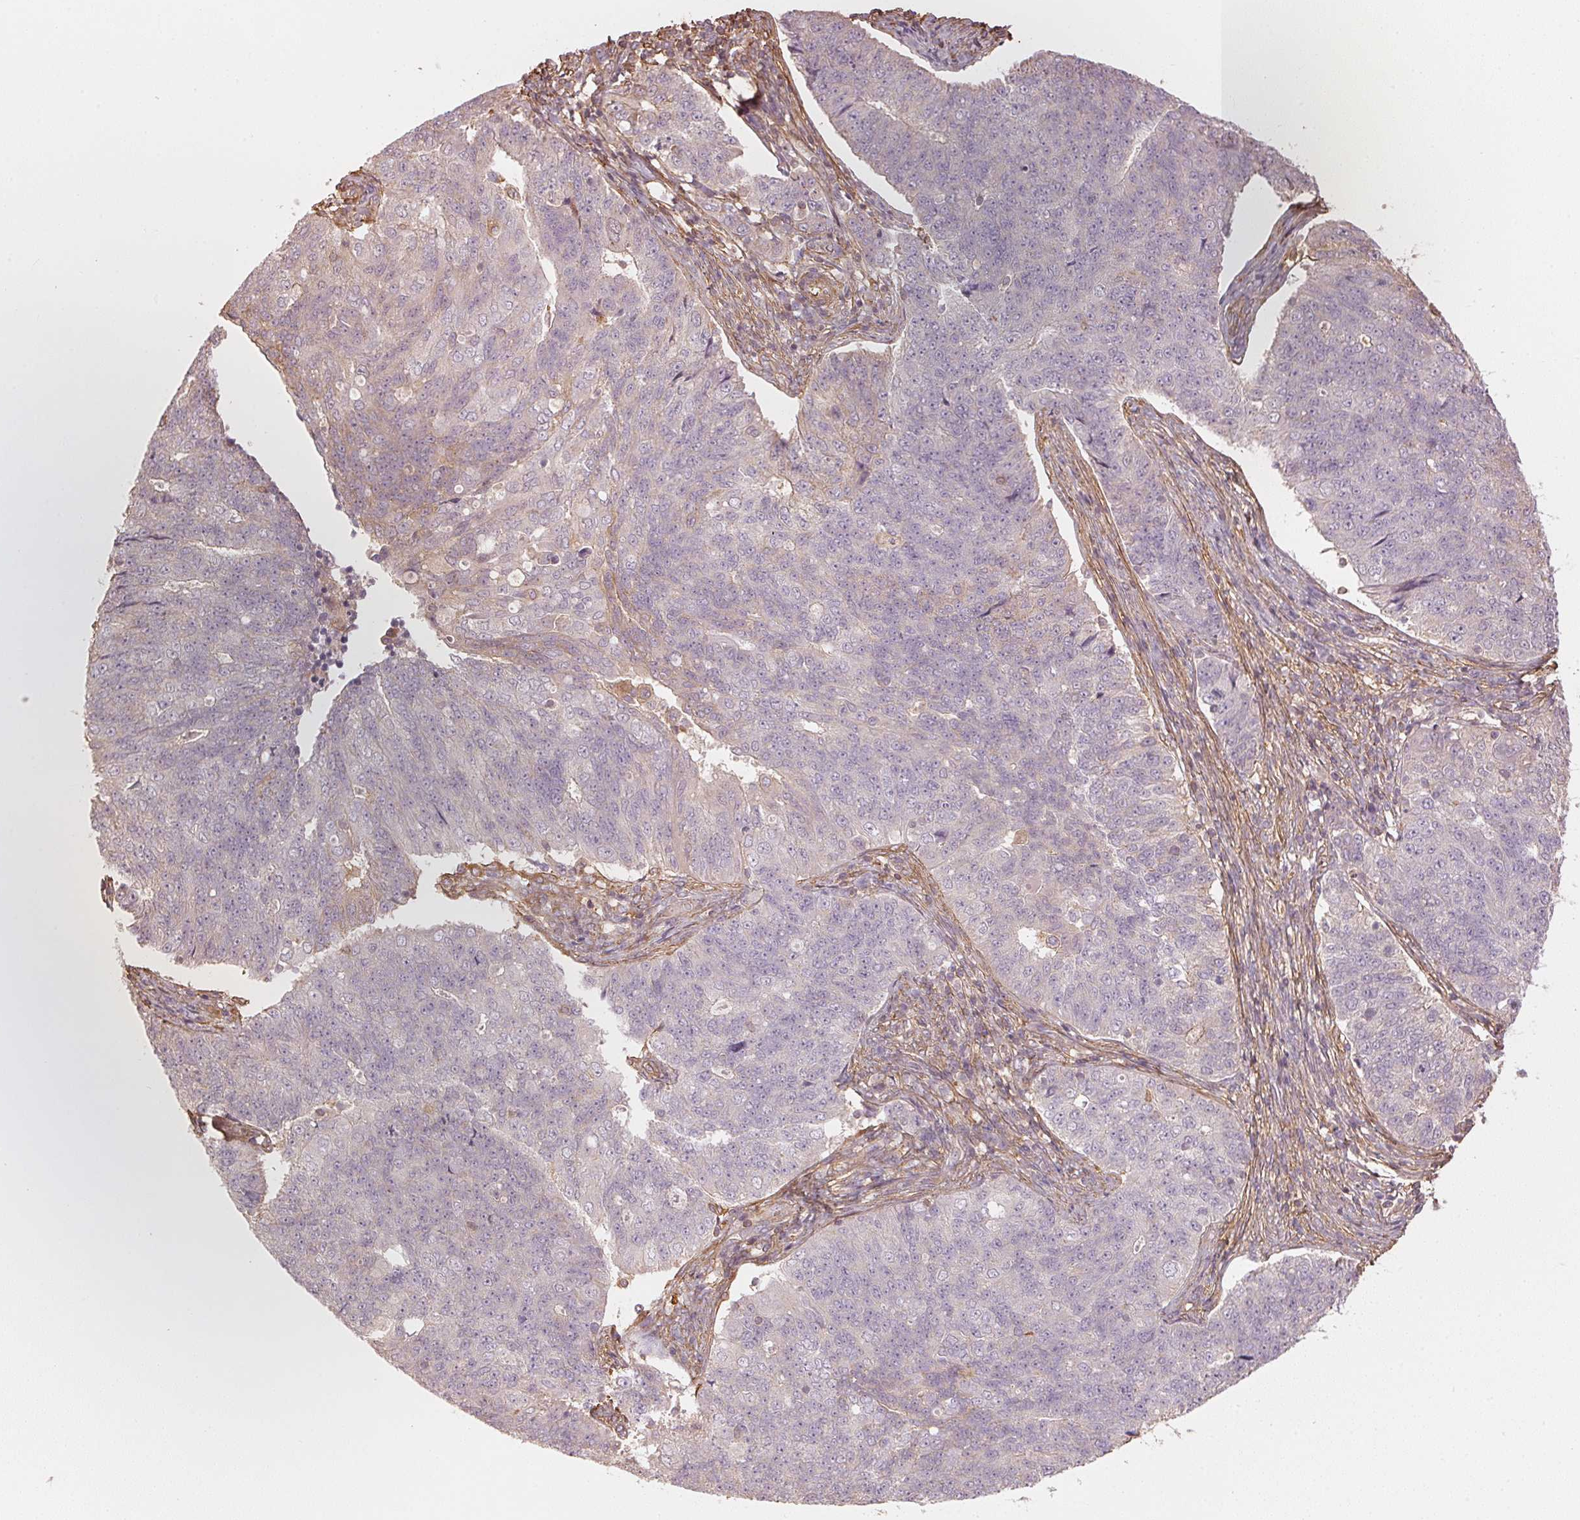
{"staining": {"intensity": "negative", "quantity": "none", "location": "none"}, "tissue": "endometrial cancer", "cell_type": "Tumor cells", "image_type": "cancer", "snomed": [{"axis": "morphology", "description": "Adenocarcinoma, NOS"}, {"axis": "topography", "description": "Endometrium"}], "caption": "High magnification brightfield microscopy of endometrial cancer (adenocarcinoma) stained with DAB (brown) and counterstained with hematoxylin (blue): tumor cells show no significant expression.", "gene": "QDPR", "patient": {"sex": "female", "age": 43}}